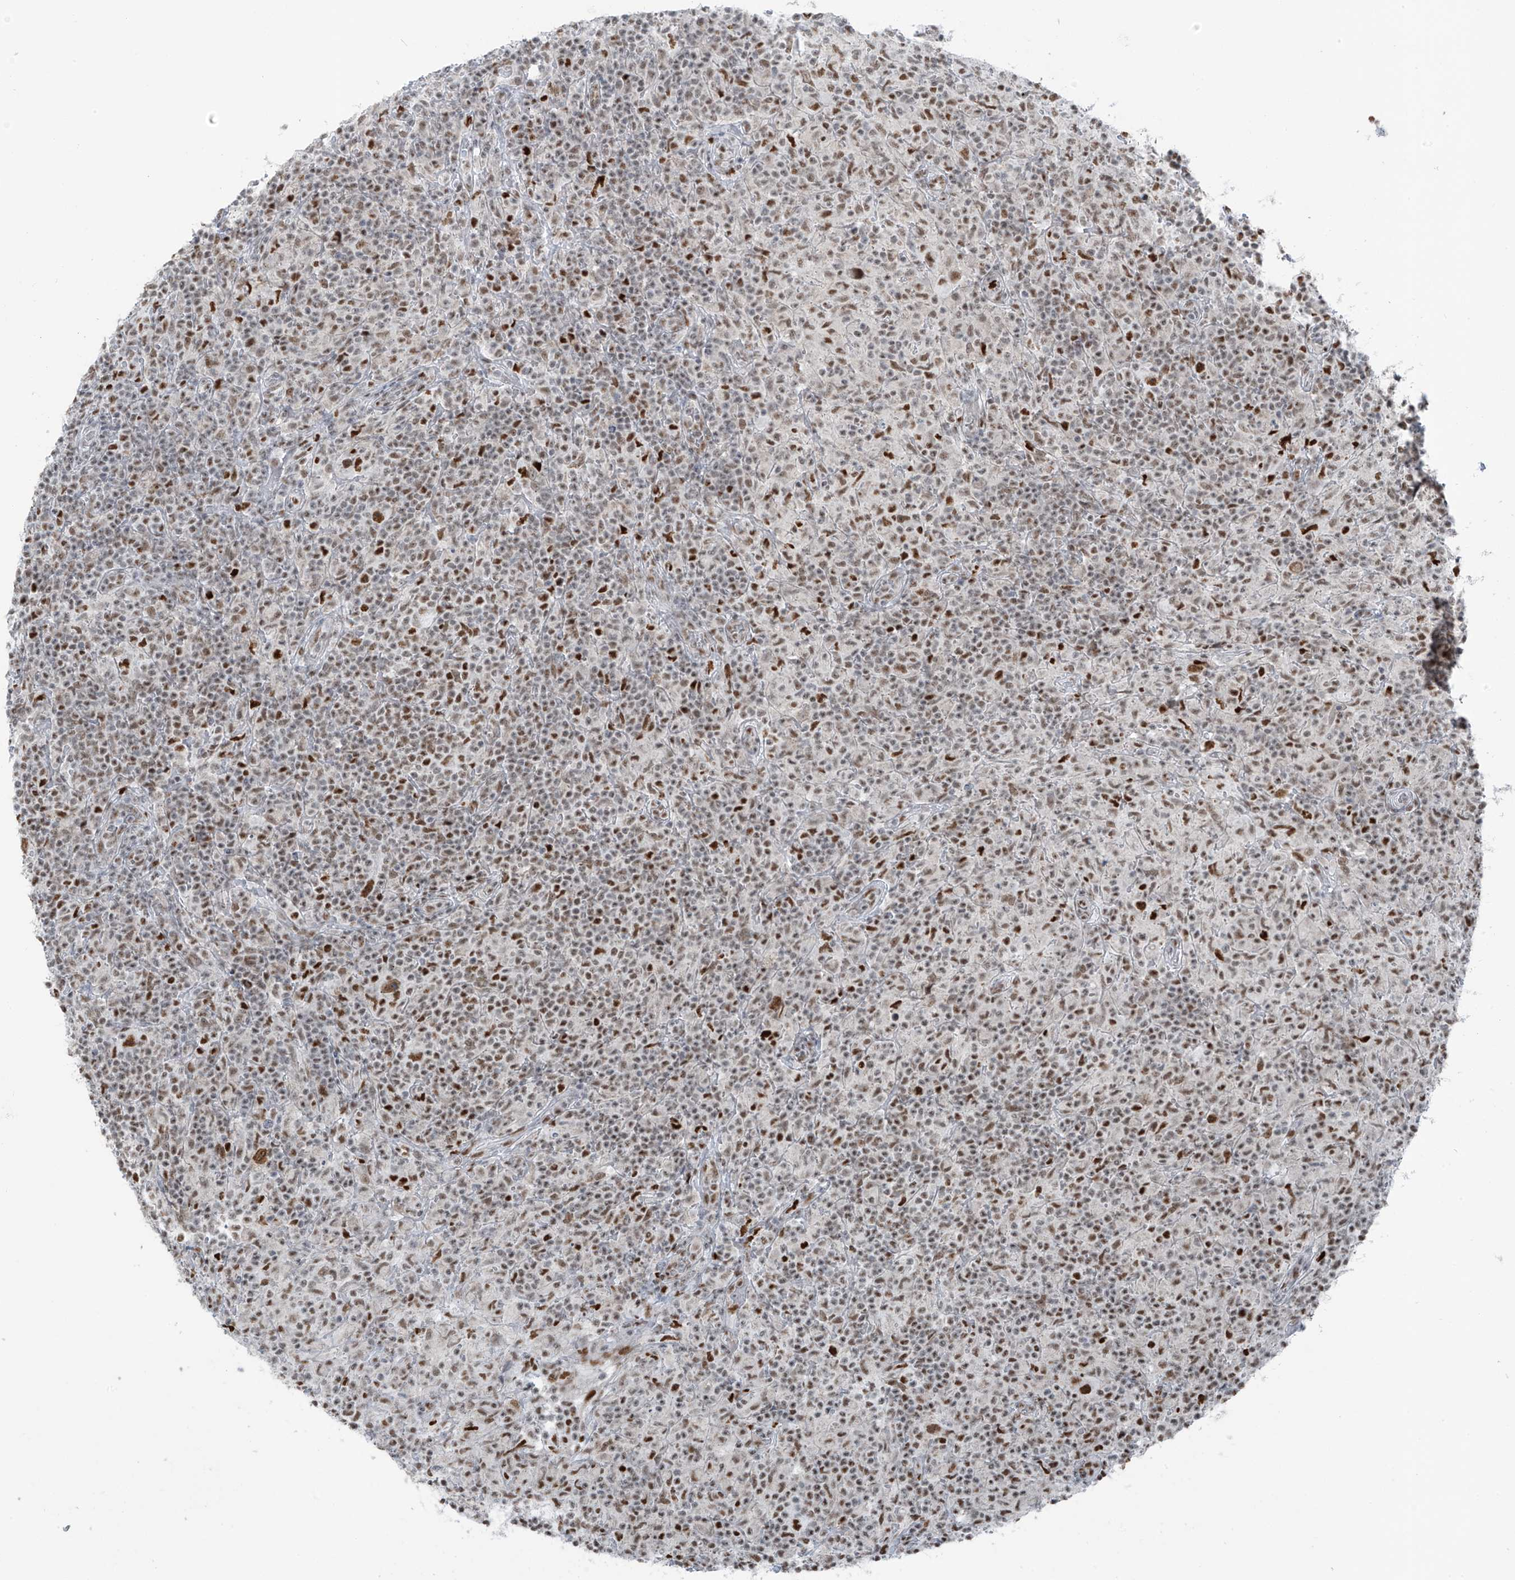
{"staining": {"intensity": "moderate", "quantity": ">75%", "location": "nuclear"}, "tissue": "lymphoma", "cell_type": "Tumor cells", "image_type": "cancer", "snomed": [{"axis": "morphology", "description": "Hodgkin's disease, NOS"}, {"axis": "topography", "description": "Lymph node"}], "caption": "IHC image of neoplastic tissue: lymphoma stained using IHC shows medium levels of moderate protein expression localized specifically in the nuclear of tumor cells, appearing as a nuclear brown color.", "gene": "WRNIP1", "patient": {"sex": "male", "age": 70}}